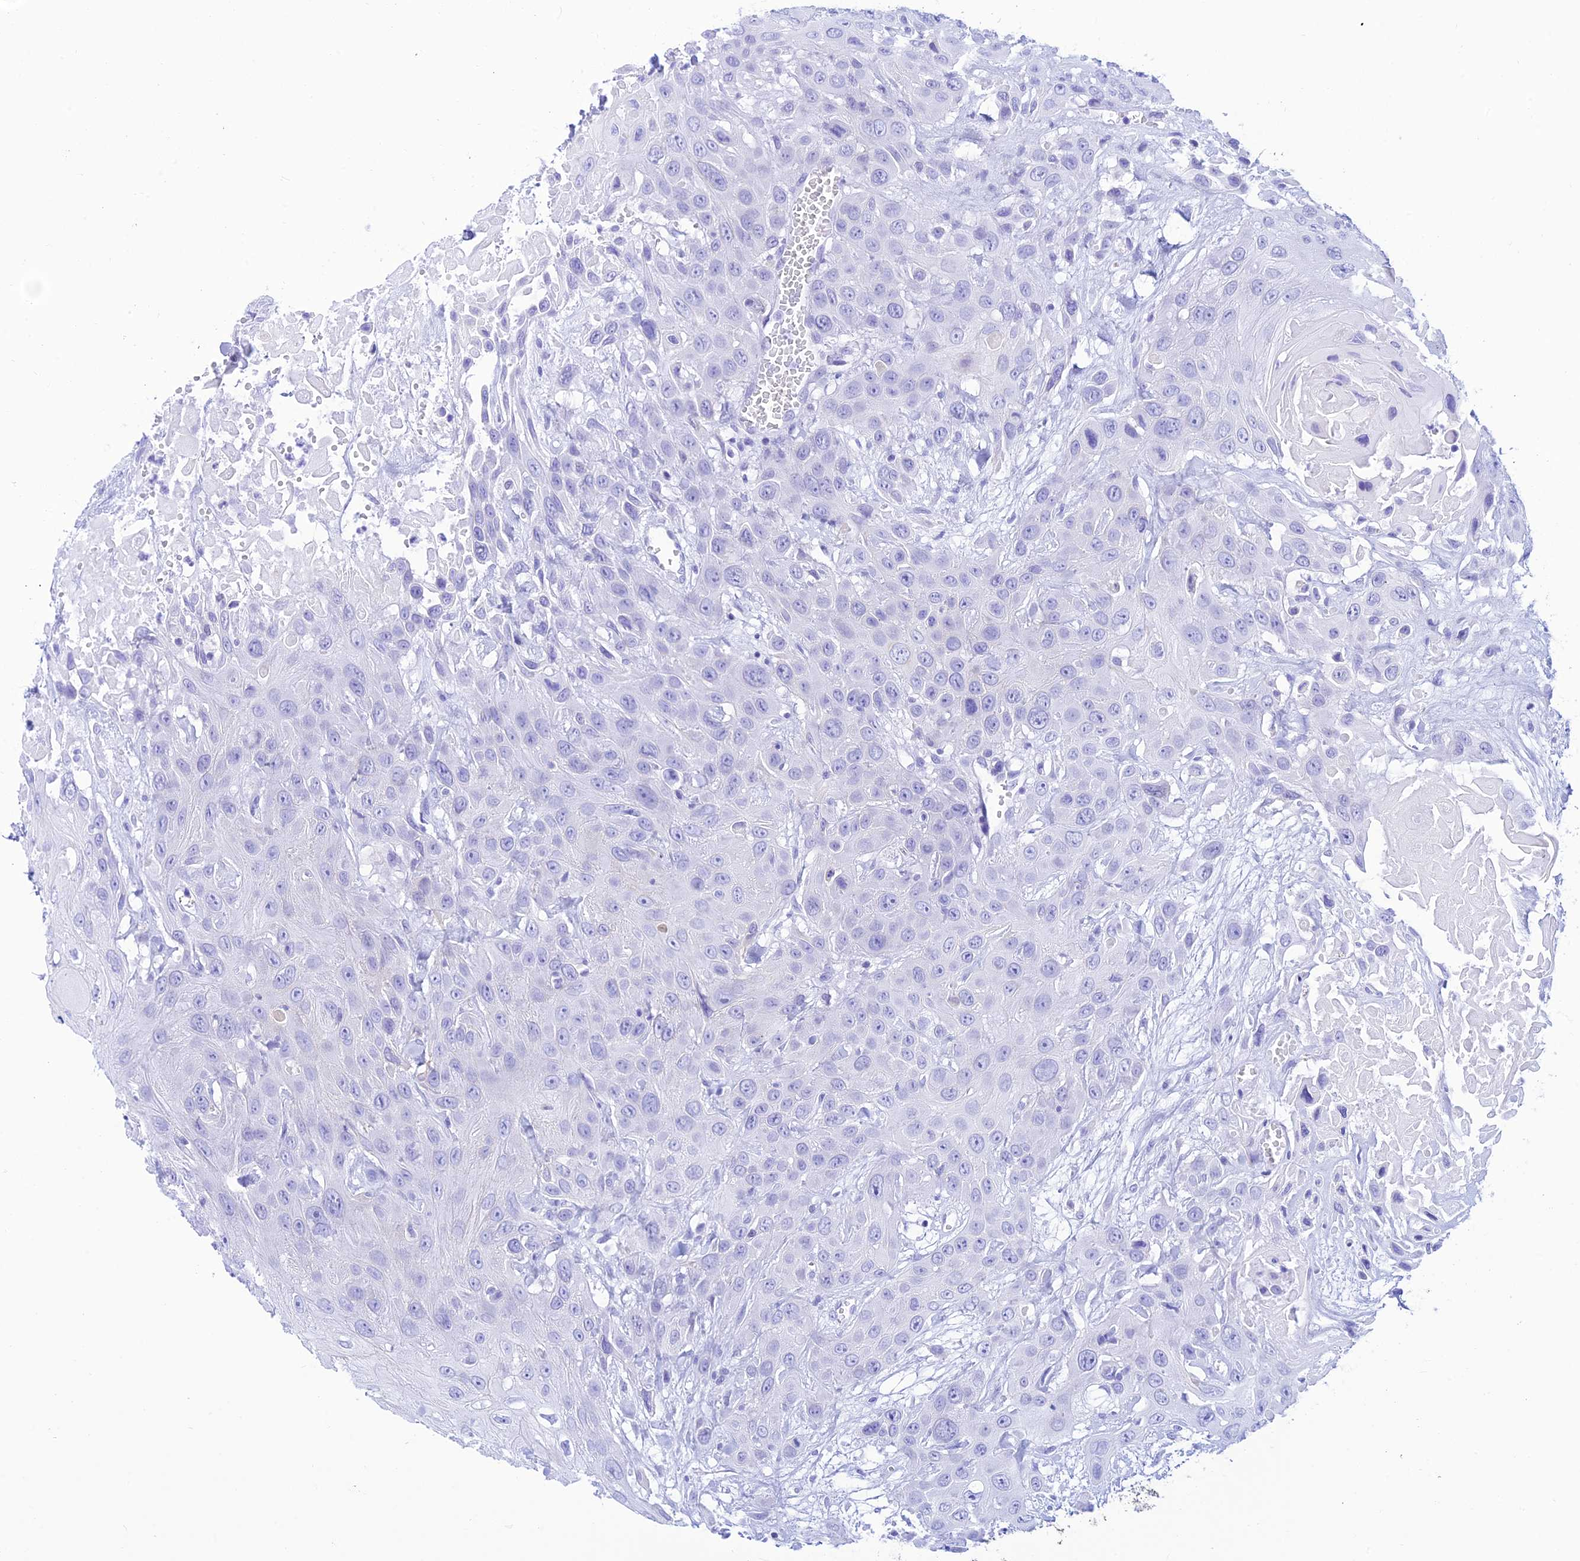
{"staining": {"intensity": "negative", "quantity": "none", "location": "none"}, "tissue": "head and neck cancer", "cell_type": "Tumor cells", "image_type": "cancer", "snomed": [{"axis": "morphology", "description": "Squamous cell carcinoma, NOS"}, {"axis": "topography", "description": "Head-Neck"}], "caption": "Immunohistochemistry (IHC) photomicrograph of human head and neck squamous cell carcinoma stained for a protein (brown), which demonstrates no staining in tumor cells.", "gene": "PRNP", "patient": {"sex": "male", "age": 81}}